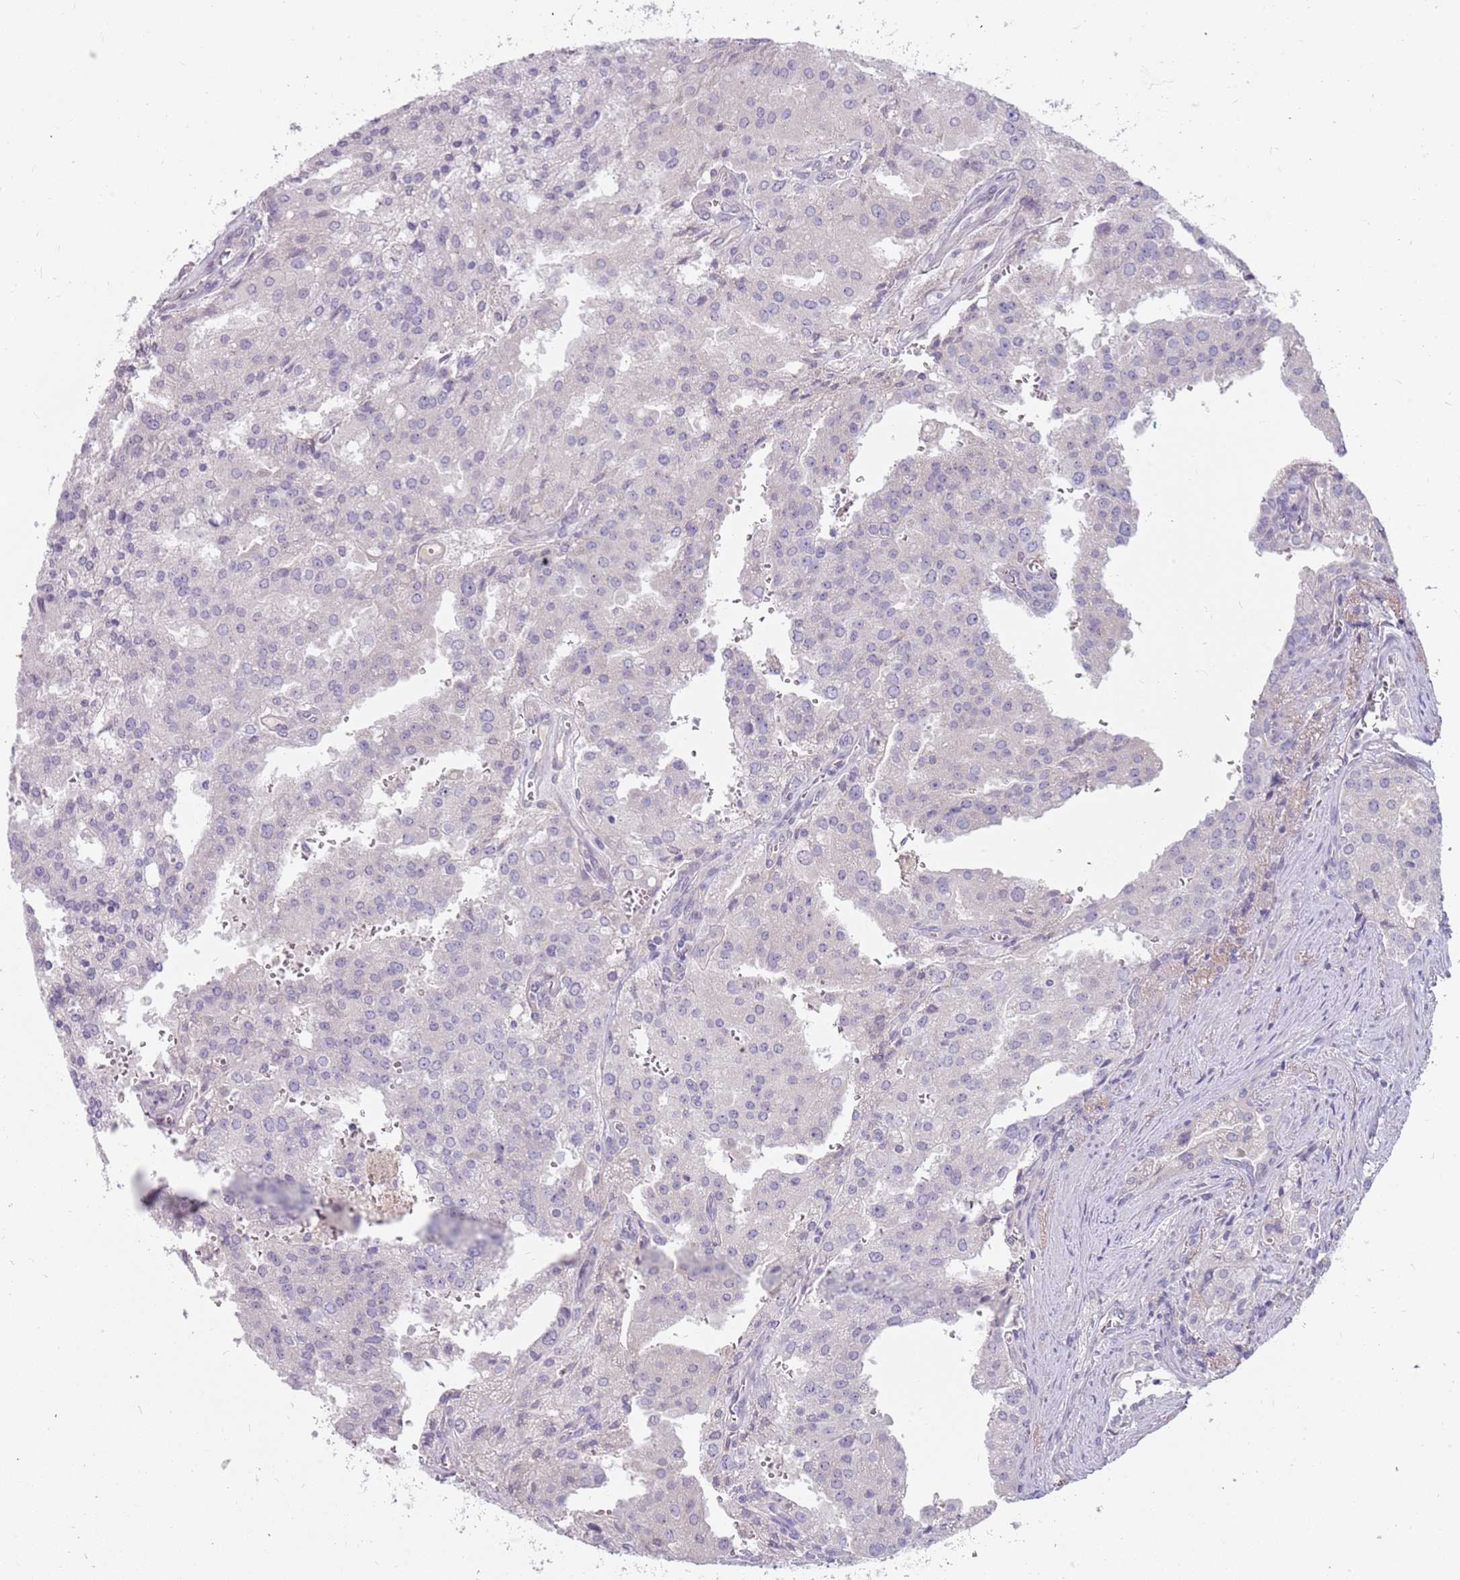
{"staining": {"intensity": "negative", "quantity": "none", "location": "none"}, "tissue": "prostate cancer", "cell_type": "Tumor cells", "image_type": "cancer", "snomed": [{"axis": "morphology", "description": "Adenocarcinoma, High grade"}, {"axis": "topography", "description": "Prostate"}], "caption": "This photomicrograph is of prostate cancer stained with immunohistochemistry (IHC) to label a protein in brown with the nuclei are counter-stained blue. There is no expression in tumor cells.", "gene": "DDX4", "patient": {"sex": "male", "age": 68}}